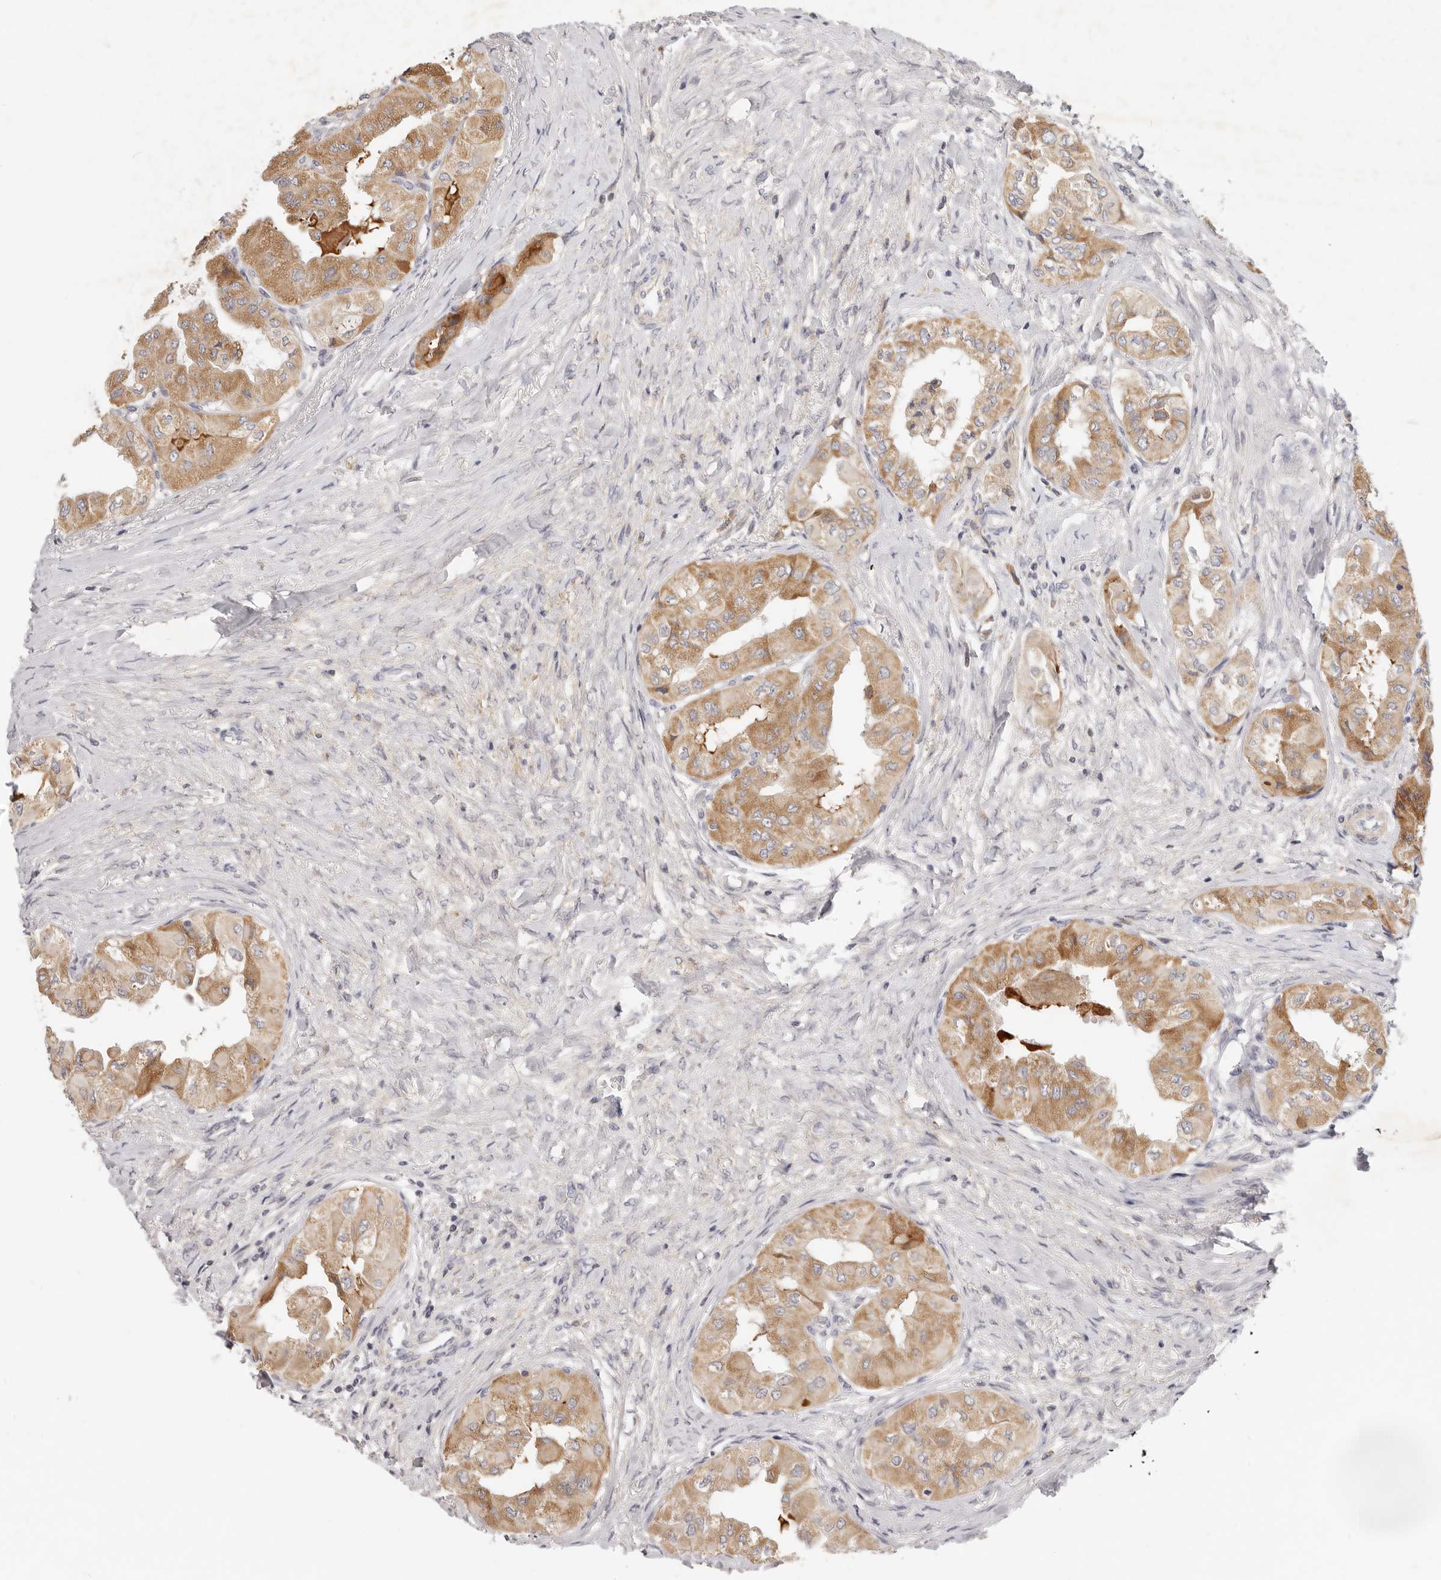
{"staining": {"intensity": "moderate", "quantity": ">75%", "location": "cytoplasmic/membranous"}, "tissue": "thyroid cancer", "cell_type": "Tumor cells", "image_type": "cancer", "snomed": [{"axis": "morphology", "description": "Papillary adenocarcinoma, NOS"}, {"axis": "topography", "description": "Thyroid gland"}], "caption": "Moderate cytoplasmic/membranous protein staining is appreciated in about >75% of tumor cells in papillary adenocarcinoma (thyroid).", "gene": "TFB2M", "patient": {"sex": "female", "age": 59}}